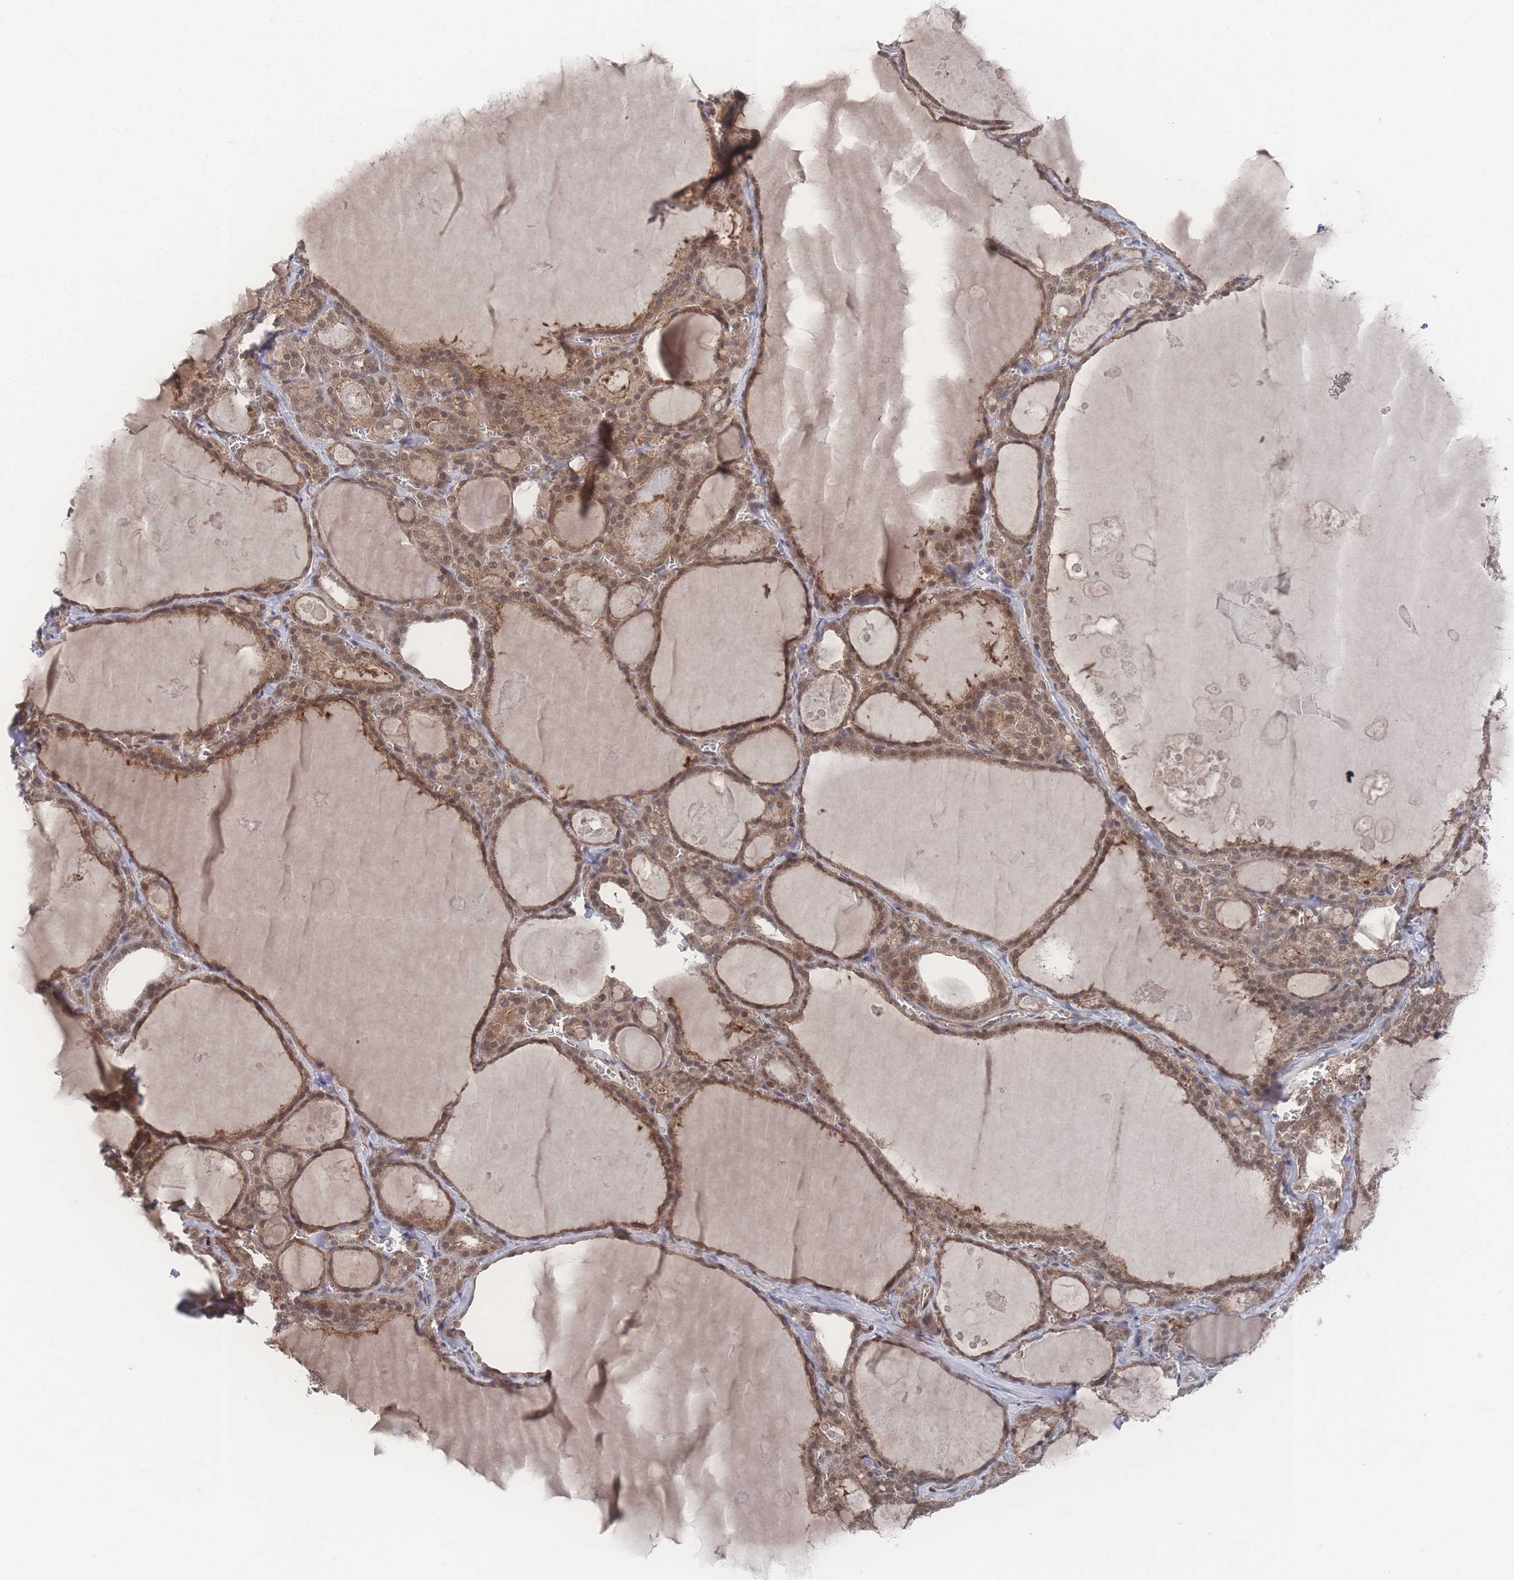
{"staining": {"intensity": "moderate", "quantity": ">75%", "location": "cytoplasmic/membranous,nuclear"}, "tissue": "thyroid gland", "cell_type": "Glandular cells", "image_type": "normal", "snomed": [{"axis": "morphology", "description": "Normal tissue, NOS"}, {"axis": "topography", "description": "Thyroid gland"}], "caption": "The micrograph shows staining of benign thyroid gland, revealing moderate cytoplasmic/membranous,nuclear protein staining (brown color) within glandular cells. Nuclei are stained in blue.", "gene": "PSMA1", "patient": {"sex": "male", "age": 56}}